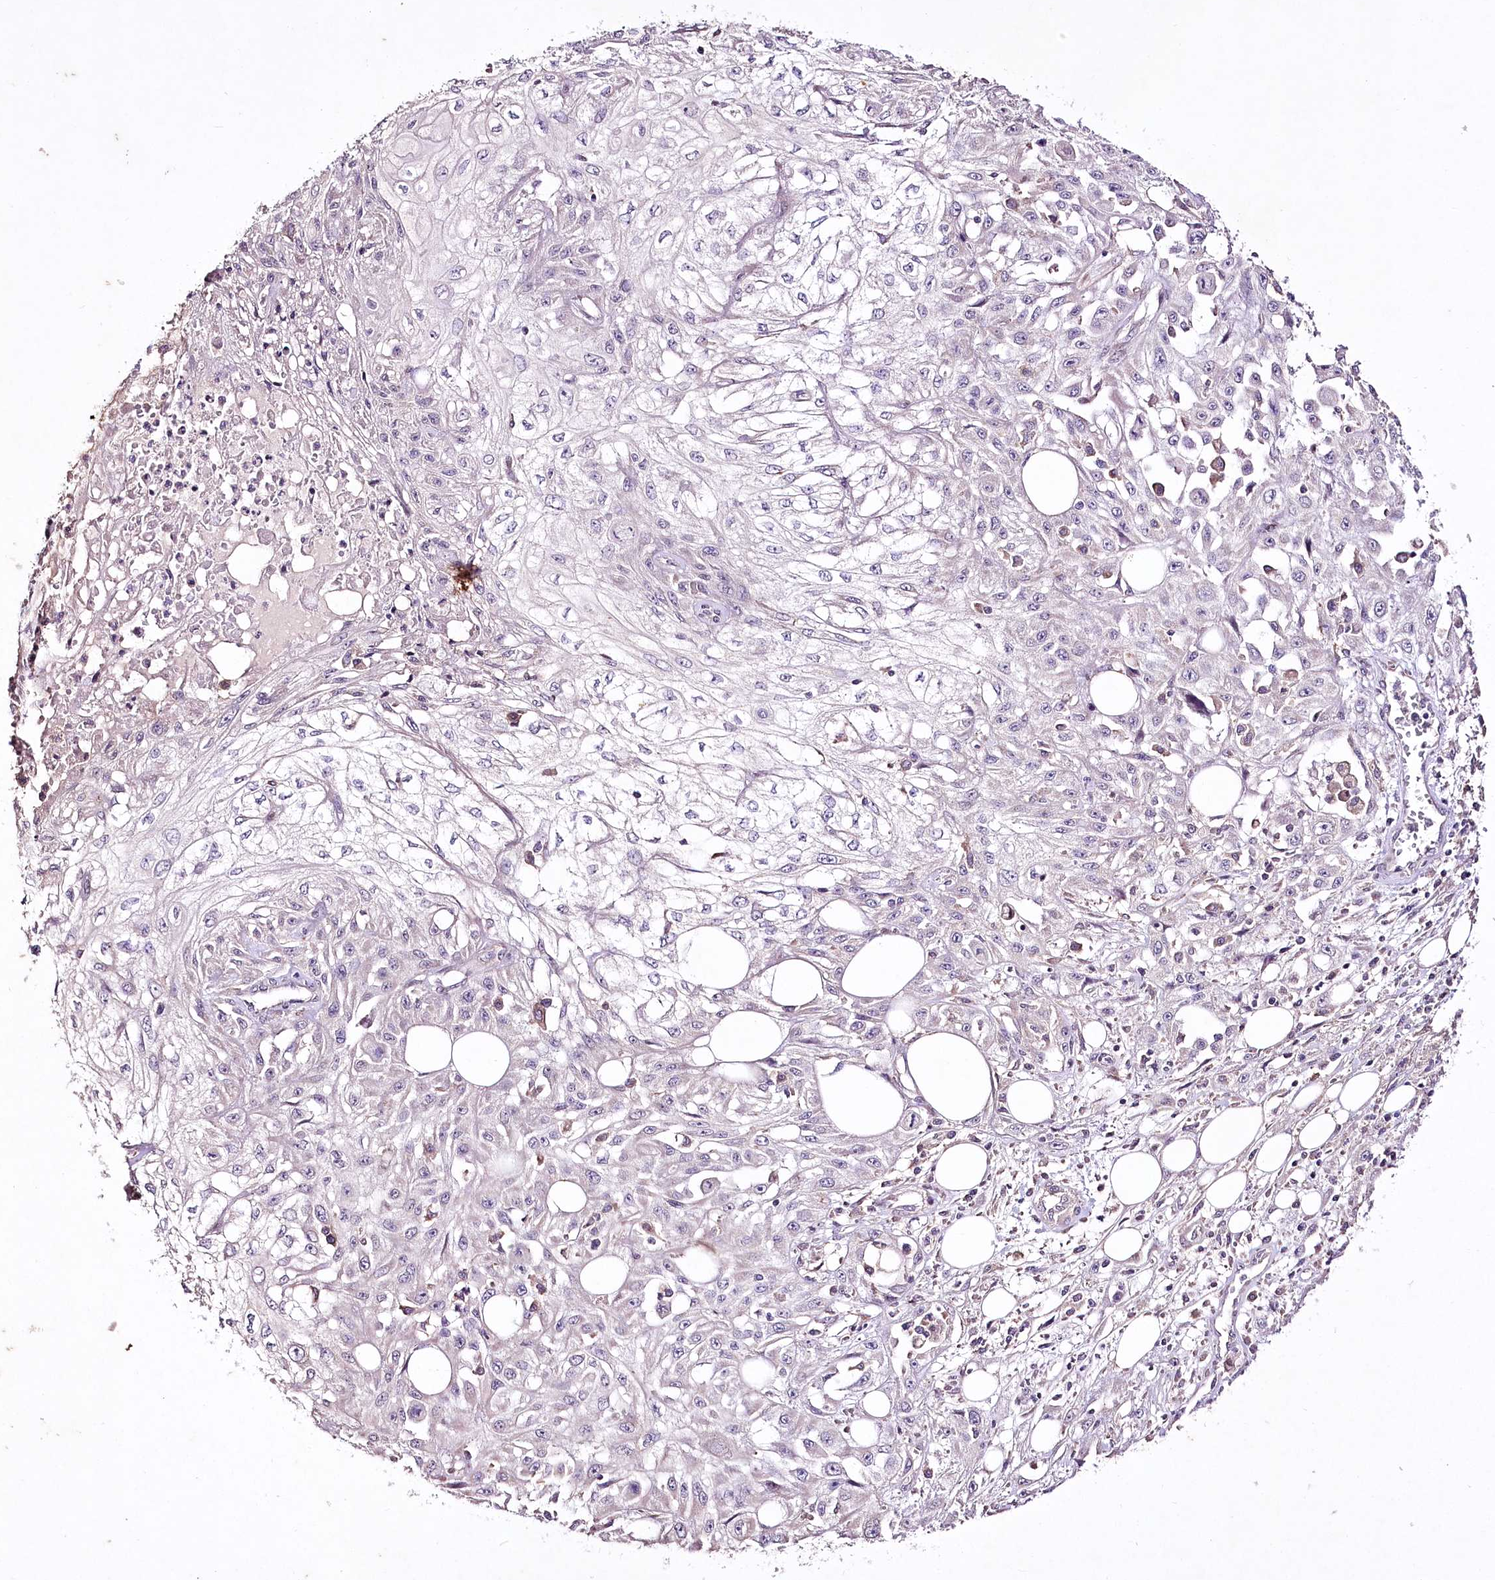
{"staining": {"intensity": "negative", "quantity": "none", "location": "none"}, "tissue": "skin cancer", "cell_type": "Tumor cells", "image_type": "cancer", "snomed": [{"axis": "morphology", "description": "Squamous cell carcinoma, NOS"}, {"axis": "morphology", "description": "Squamous cell carcinoma, metastatic, NOS"}, {"axis": "topography", "description": "Skin"}, {"axis": "topography", "description": "Lymph node"}], "caption": "The immunohistochemistry photomicrograph has no significant positivity in tumor cells of metastatic squamous cell carcinoma (skin) tissue.", "gene": "ENPP1", "patient": {"sex": "male", "age": 75}}